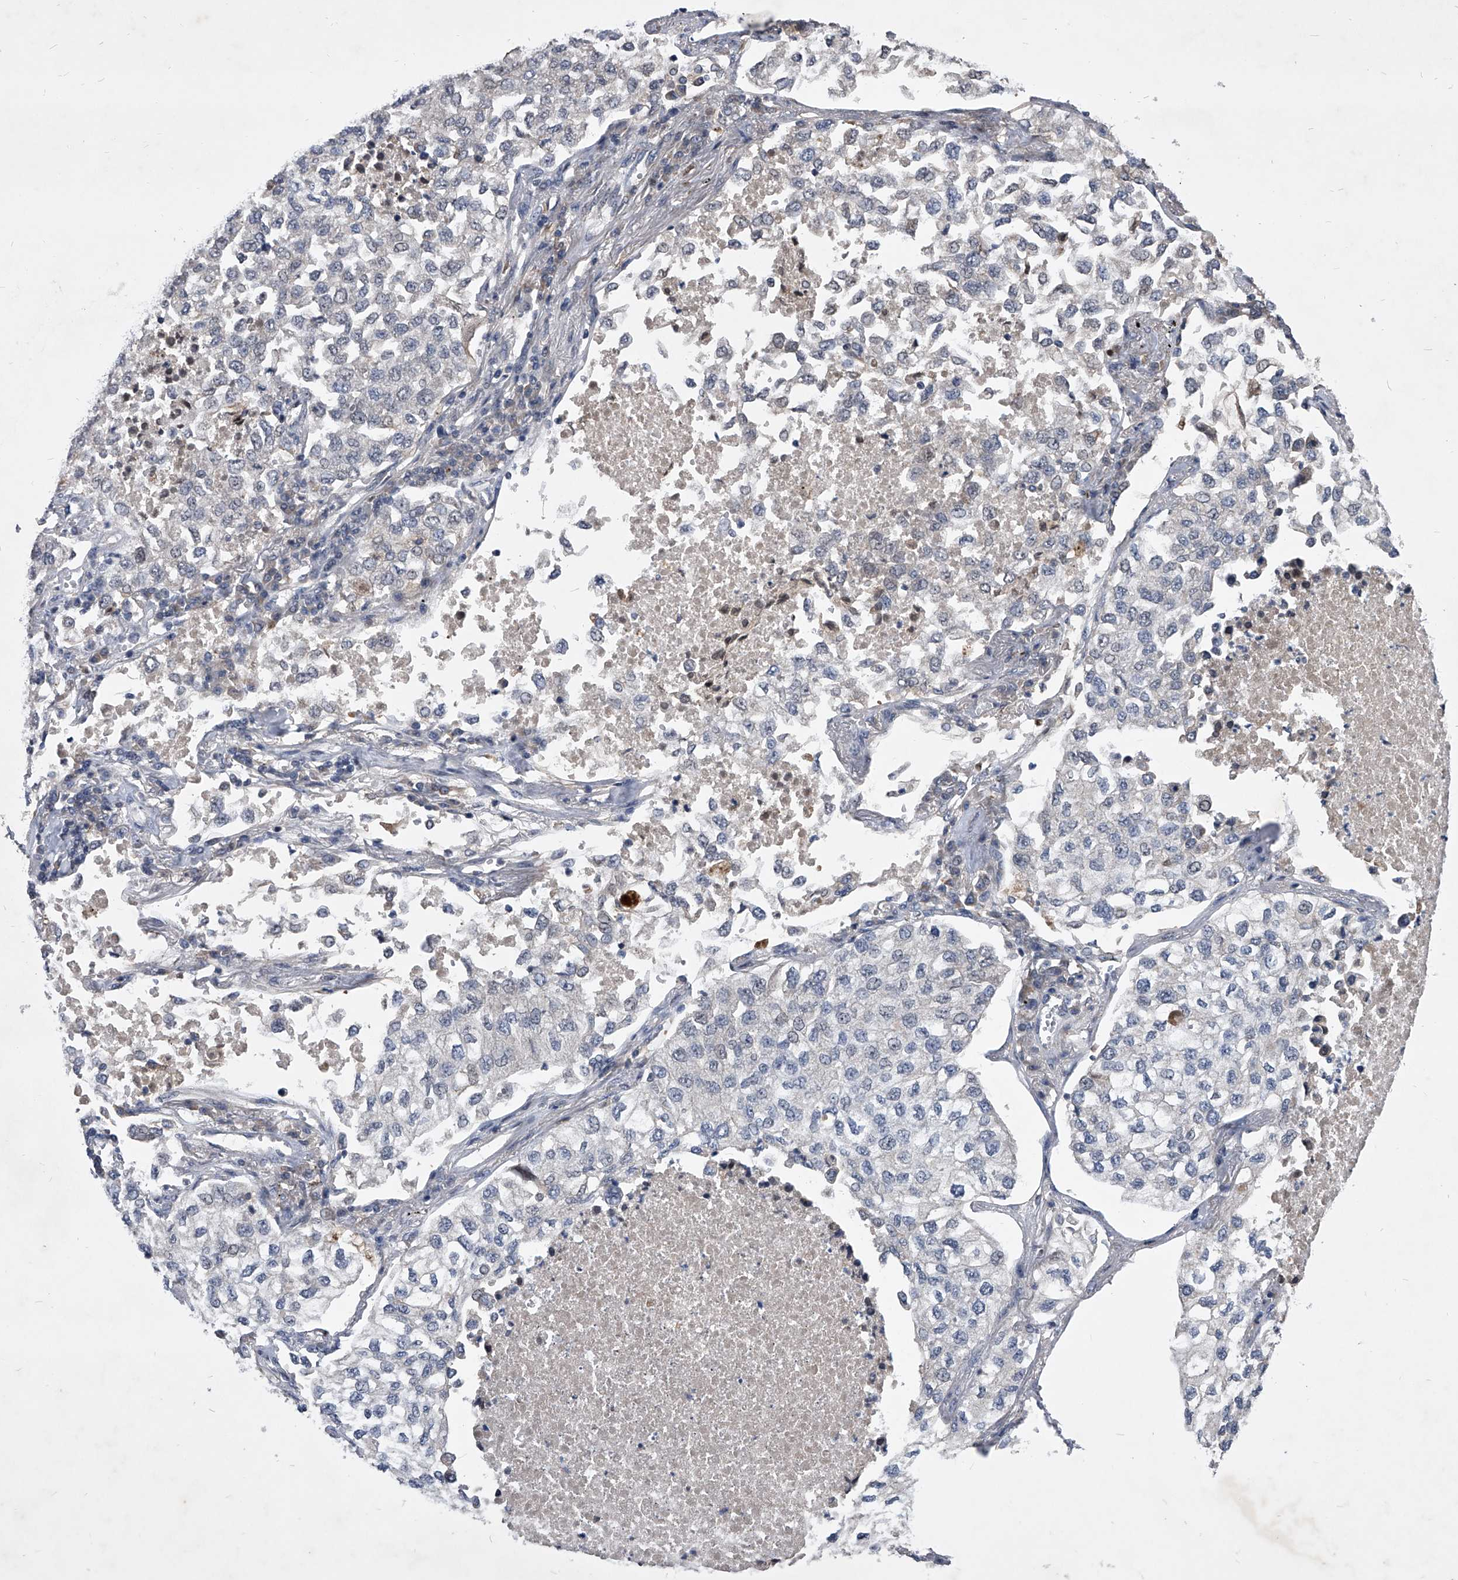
{"staining": {"intensity": "negative", "quantity": "none", "location": "none"}, "tissue": "lung cancer", "cell_type": "Tumor cells", "image_type": "cancer", "snomed": [{"axis": "morphology", "description": "Adenocarcinoma, NOS"}, {"axis": "topography", "description": "Lung"}], "caption": "A photomicrograph of lung cancer (adenocarcinoma) stained for a protein shows no brown staining in tumor cells.", "gene": "ZNF76", "patient": {"sex": "male", "age": 63}}